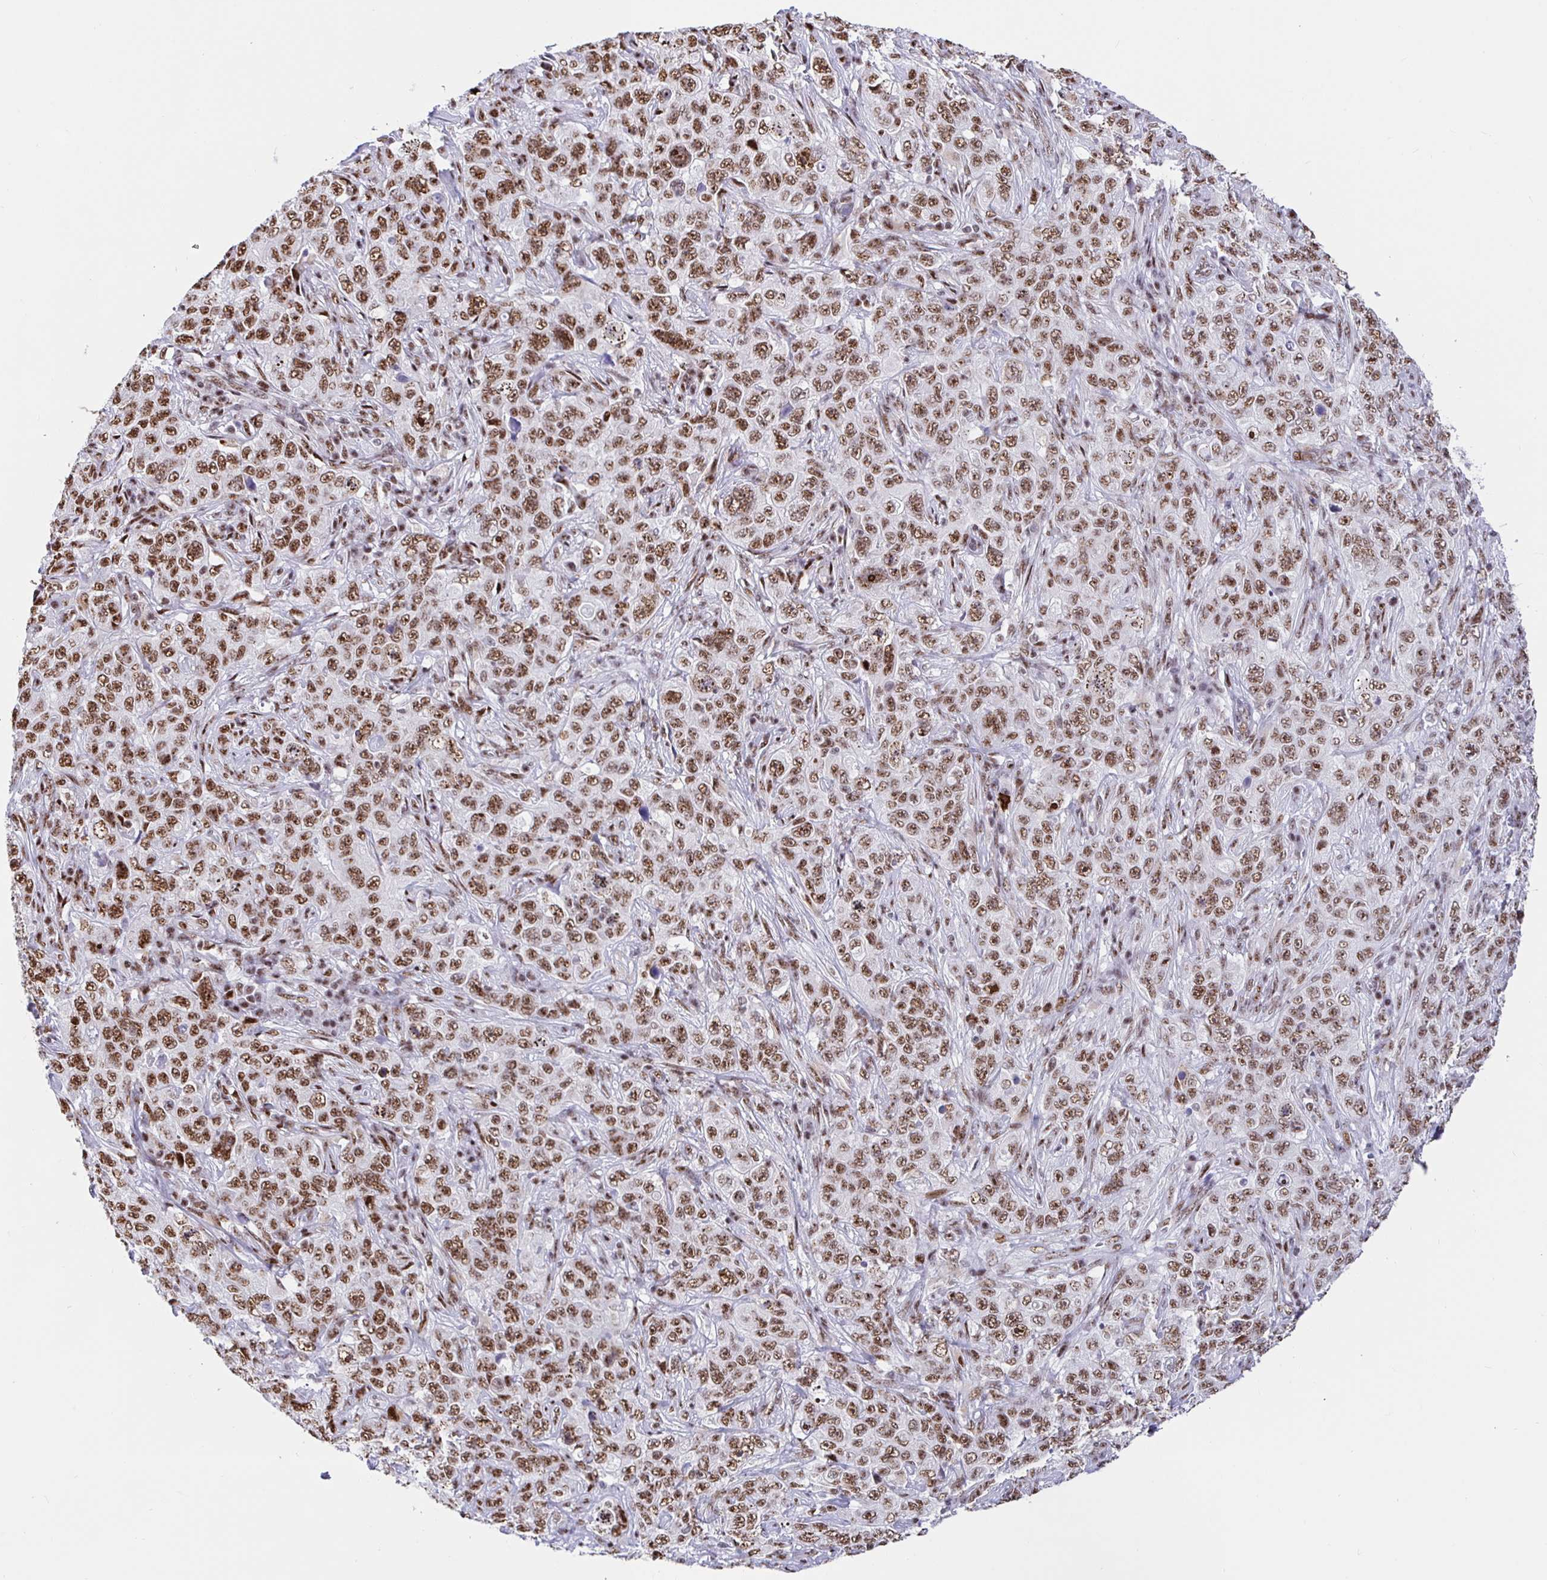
{"staining": {"intensity": "moderate", "quantity": ">75%", "location": "nuclear"}, "tissue": "pancreatic cancer", "cell_type": "Tumor cells", "image_type": "cancer", "snomed": [{"axis": "morphology", "description": "Adenocarcinoma, NOS"}, {"axis": "topography", "description": "Pancreas"}], "caption": "A brown stain highlights moderate nuclear positivity of a protein in pancreatic adenocarcinoma tumor cells.", "gene": "SETD5", "patient": {"sex": "male", "age": 68}}